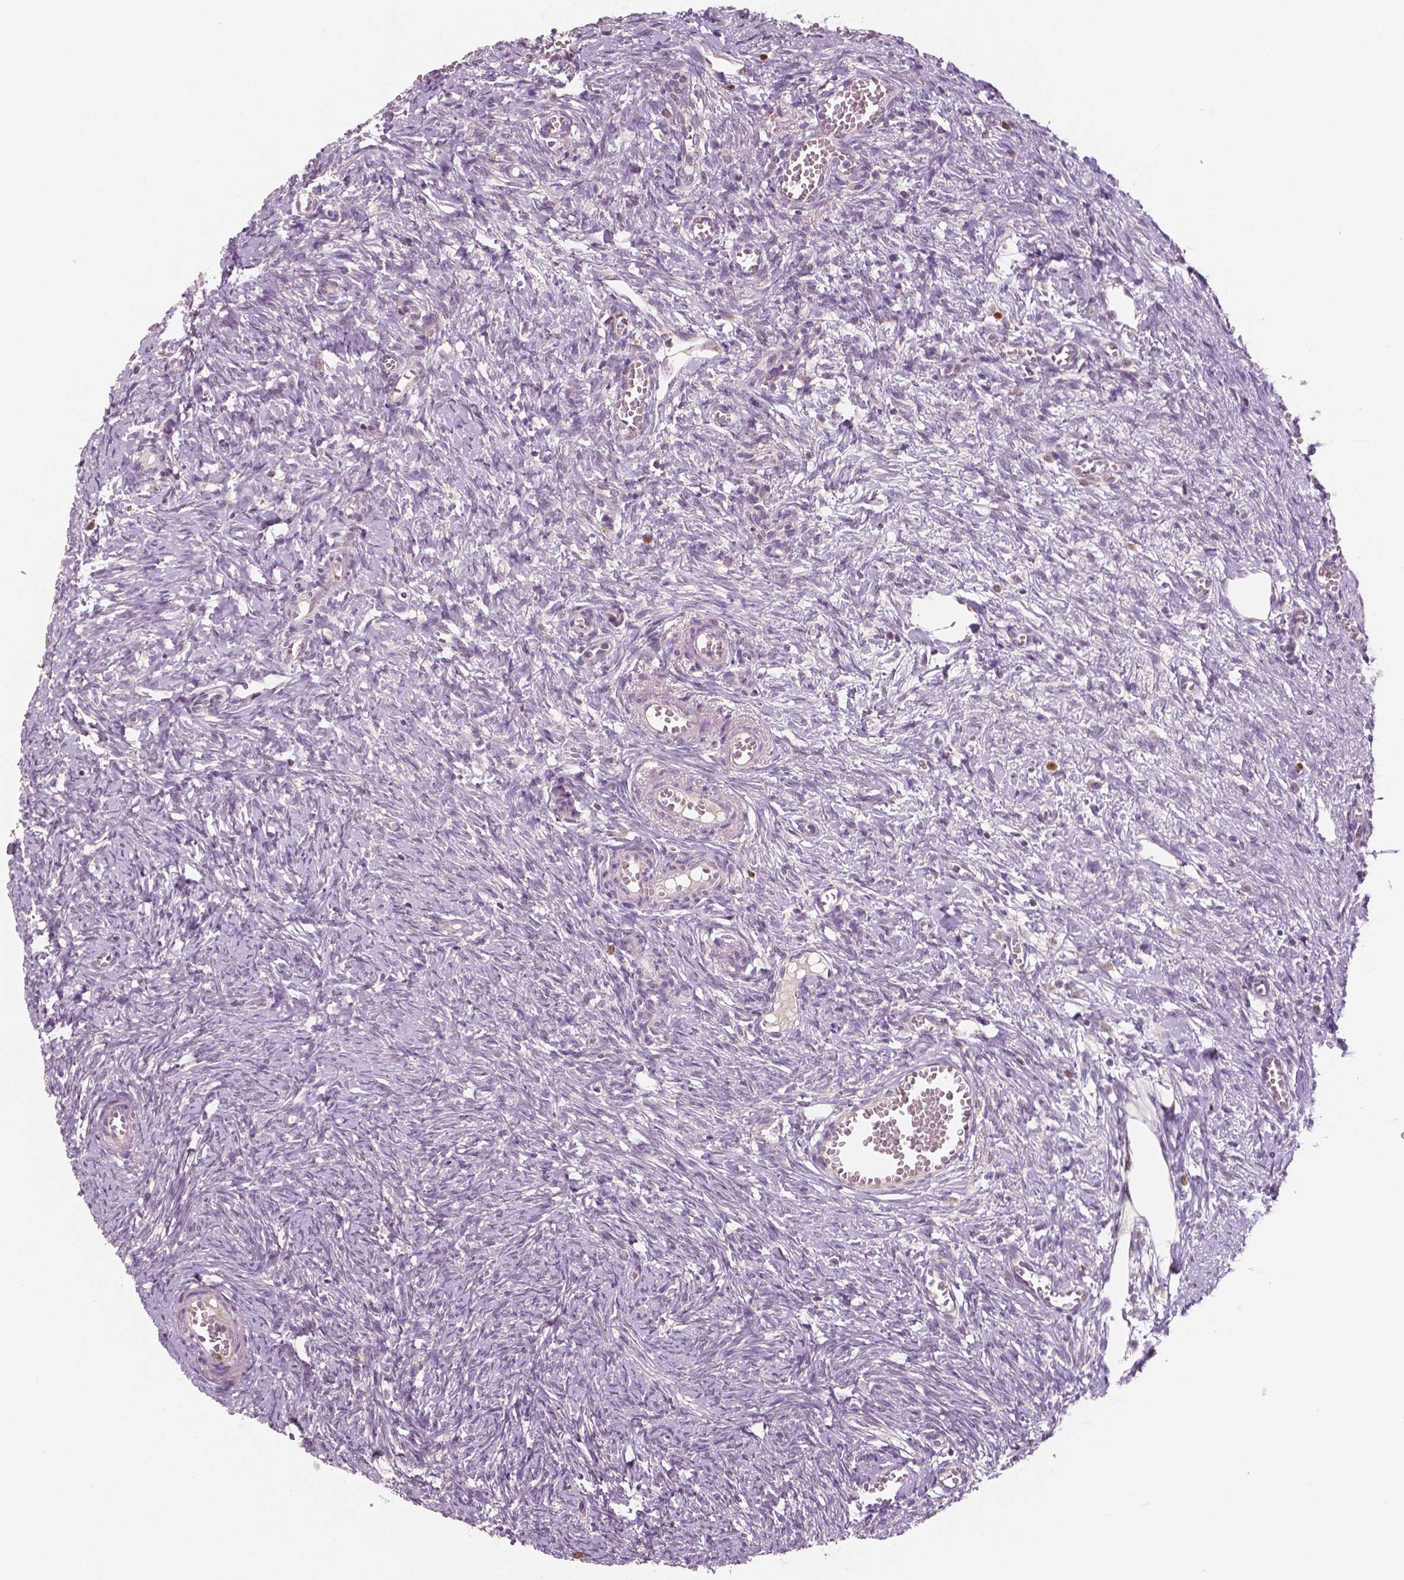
{"staining": {"intensity": "negative", "quantity": "none", "location": "none"}, "tissue": "ovary", "cell_type": "Ovarian stroma cells", "image_type": "normal", "snomed": [{"axis": "morphology", "description": "Normal tissue, NOS"}, {"axis": "topography", "description": "Ovary"}], "caption": "IHC histopathology image of normal ovary stained for a protein (brown), which displays no staining in ovarian stroma cells. (Immunohistochemistry, brightfield microscopy, high magnification).", "gene": "MKI67", "patient": {"sex": "female", "age": 41}}